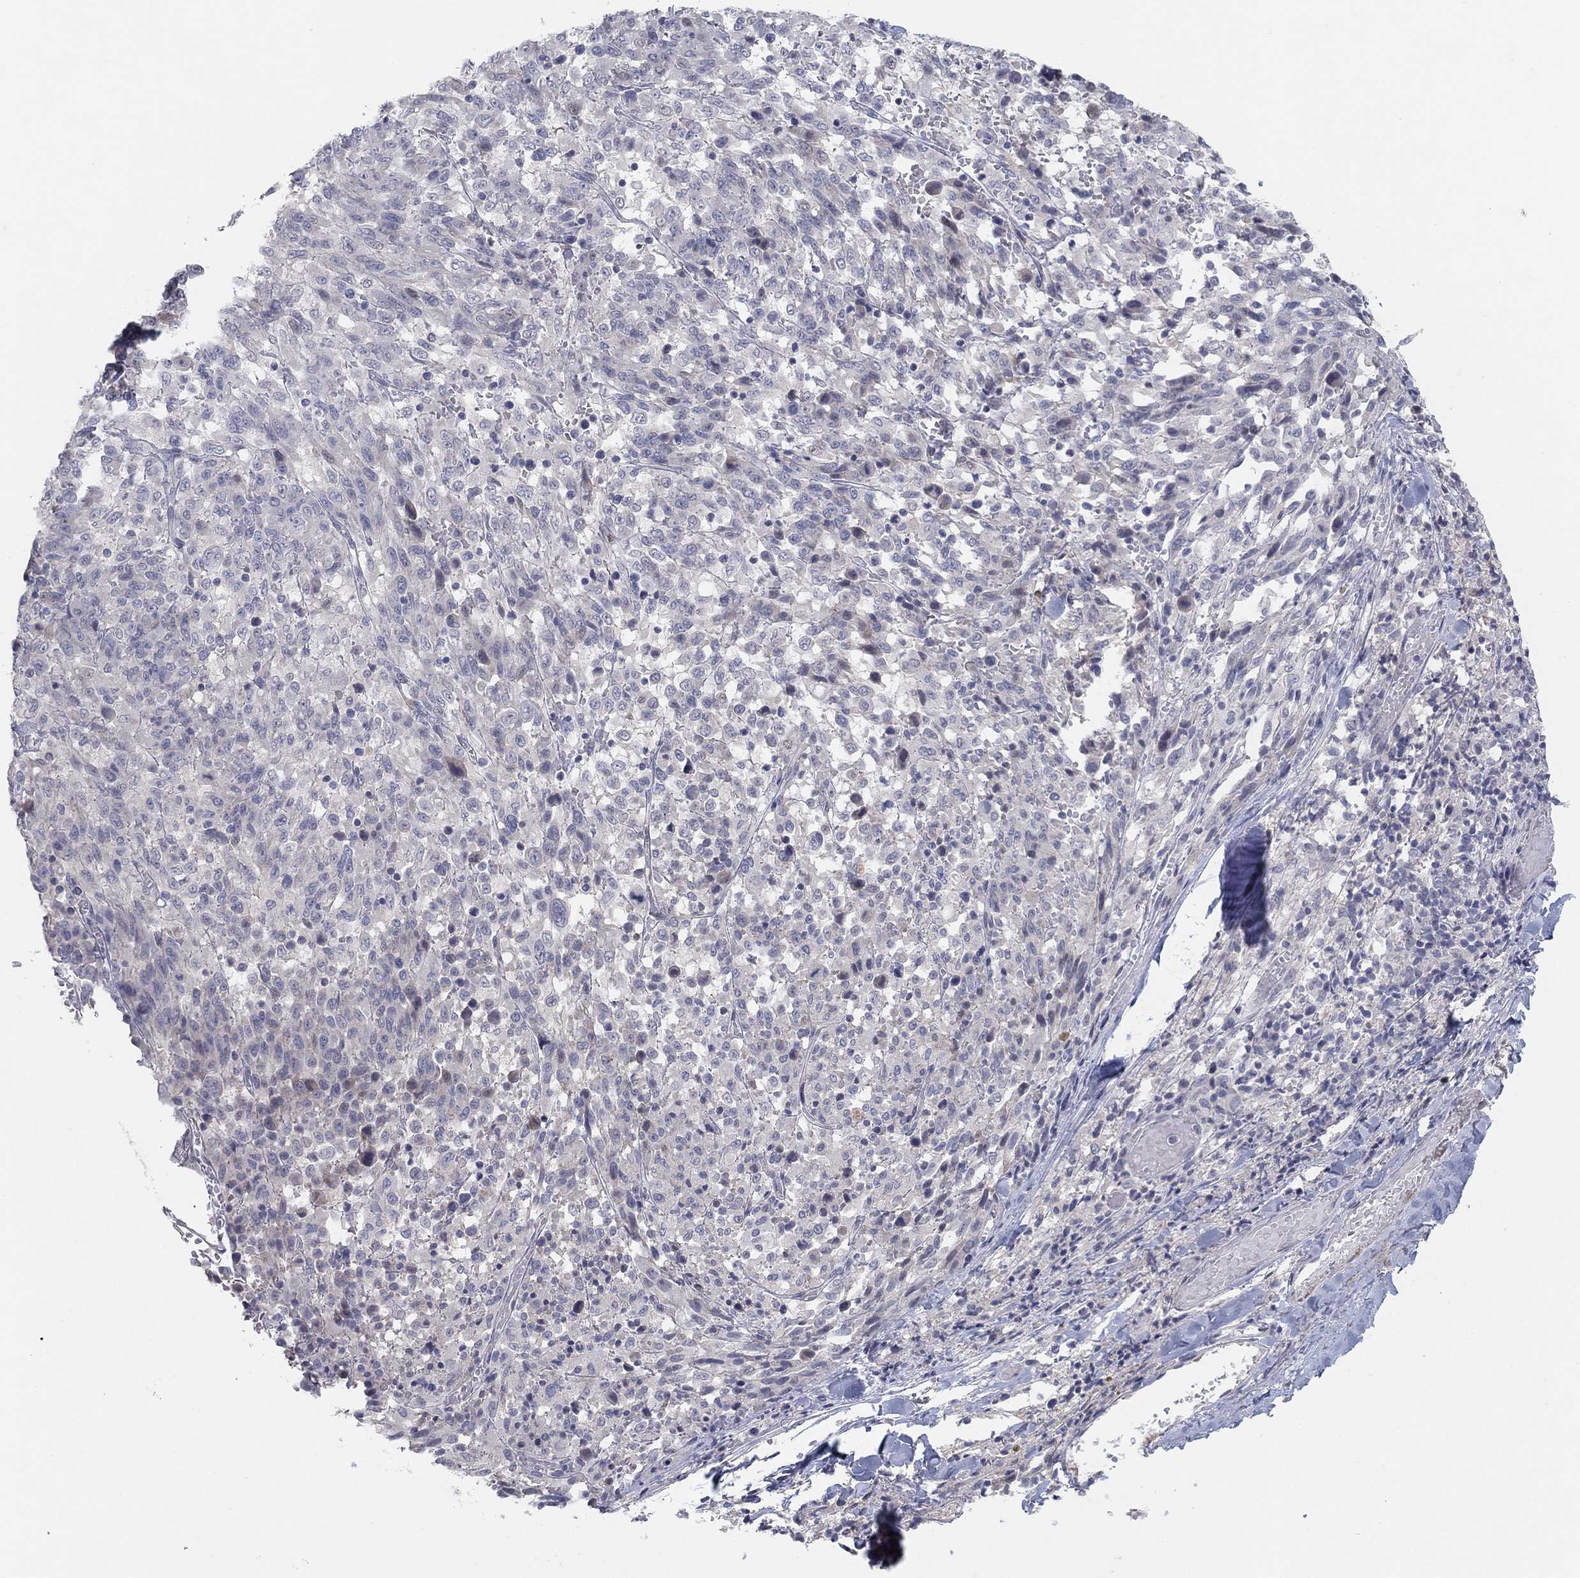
{"staining": {"intensity": "negative", "quantity": "none", "location": "none"}, "tissue": "melanoma", "cell_type": "Tumor cells", "image_type": "cancer", "snomed": [{"axis": "morphology", "description": "Malignant melanoma, NOS"}, {"axis": "topography", "description": "Skin"}], "caption": "IHC of human malignant melanoma shows no staining in tumor cells.", "gene": "AMN1", "patient": {"sex": "female", "age": 91}}